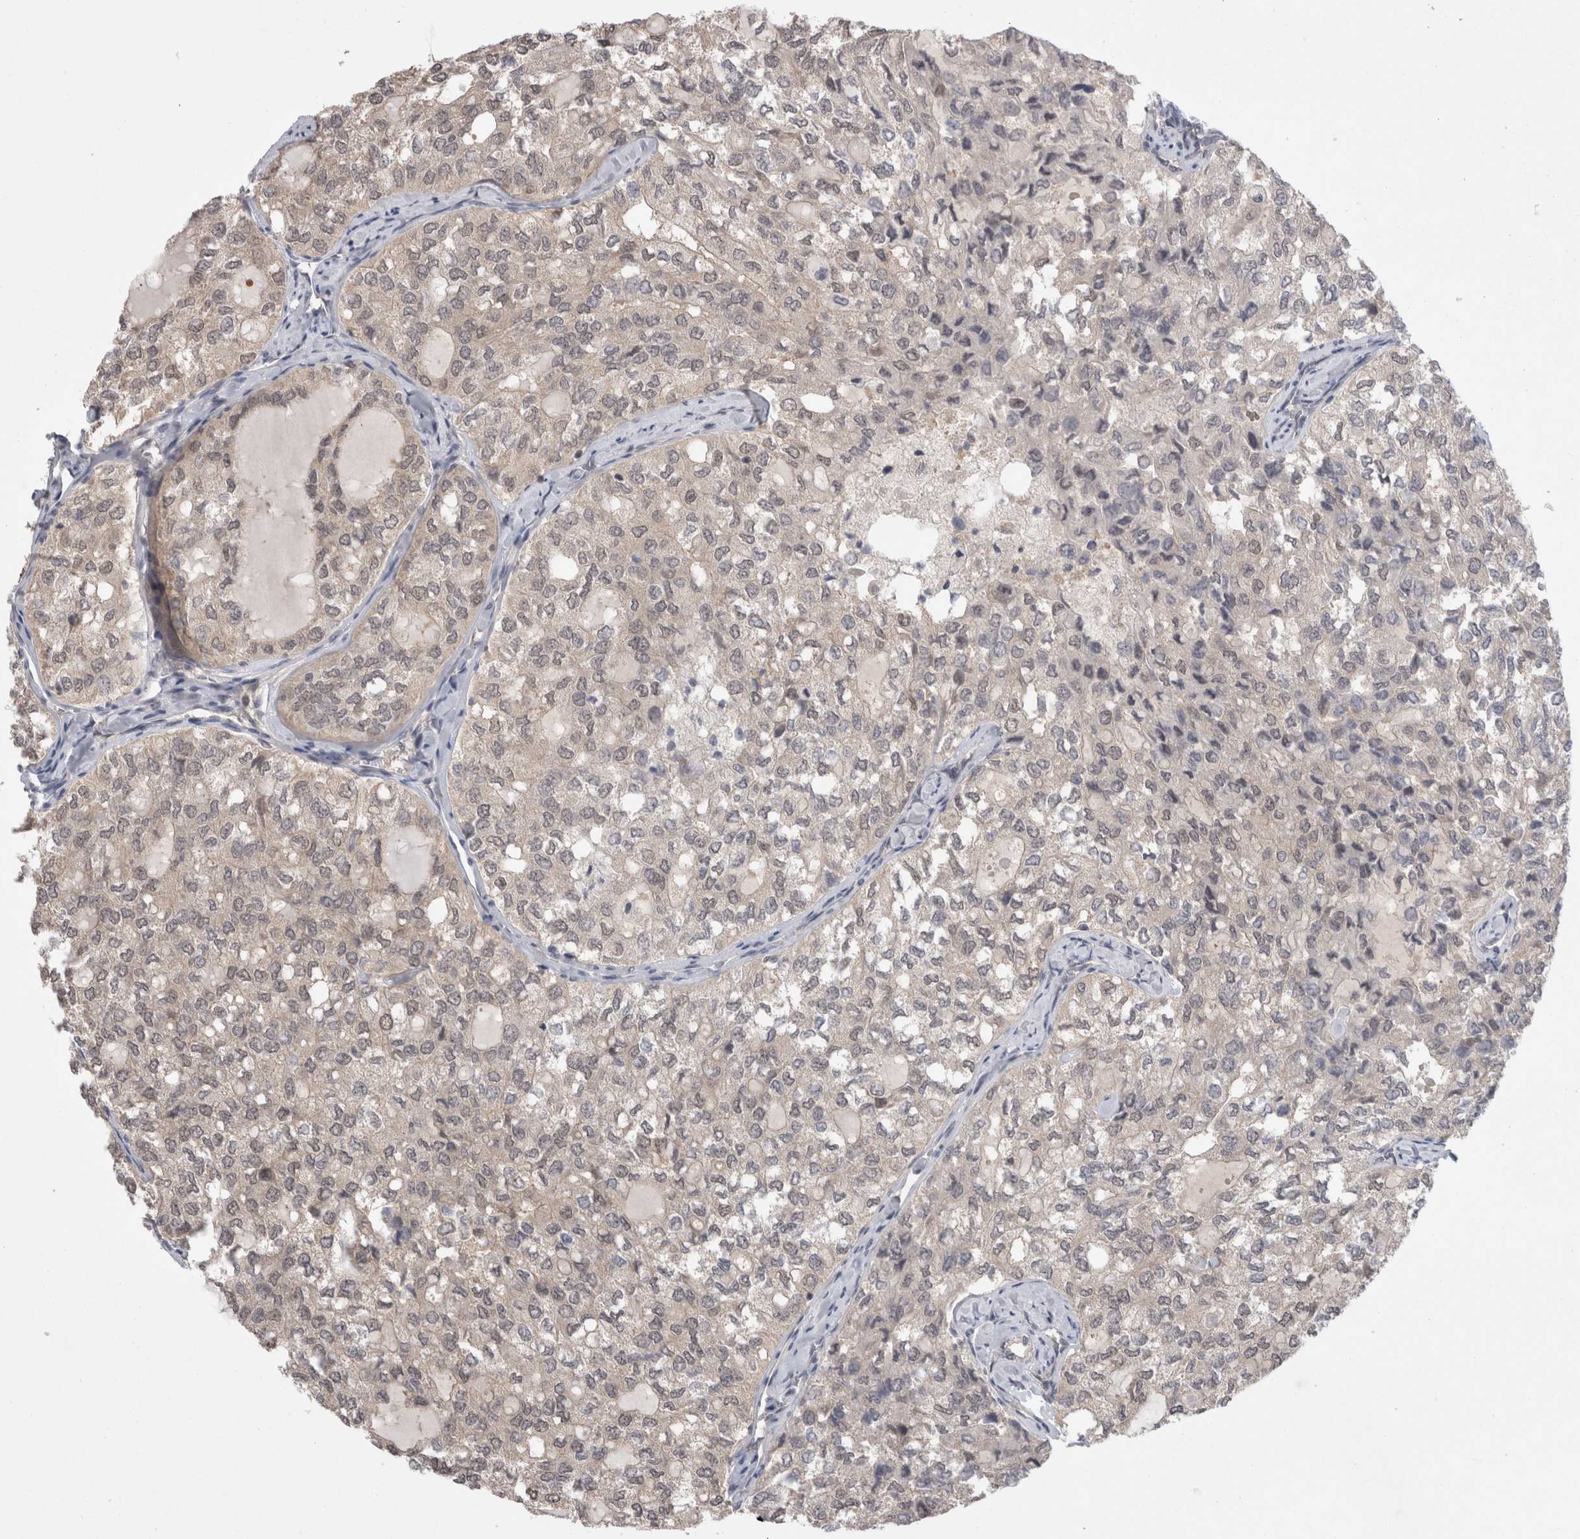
{"staining": {"intensity": "negative", "quantity": "none", "location": "none"}, "tissue": "thyroid cancer", "cell_type": "Tumor cells", "image_type": "cancer", "snomed": [{"axis": "morphology", "description": "Follicular adenoma carcinoma, NOS"}, {"axis": "topography", "description": "Thyroid gland"}], "caption": "Immunohistochemistry of thyroid cancer (follicular adenoma carcinoma) displays no positivity in tumor cells.", "gene": "ZNF341", "patient": {"sex": "male", "age": 75}}